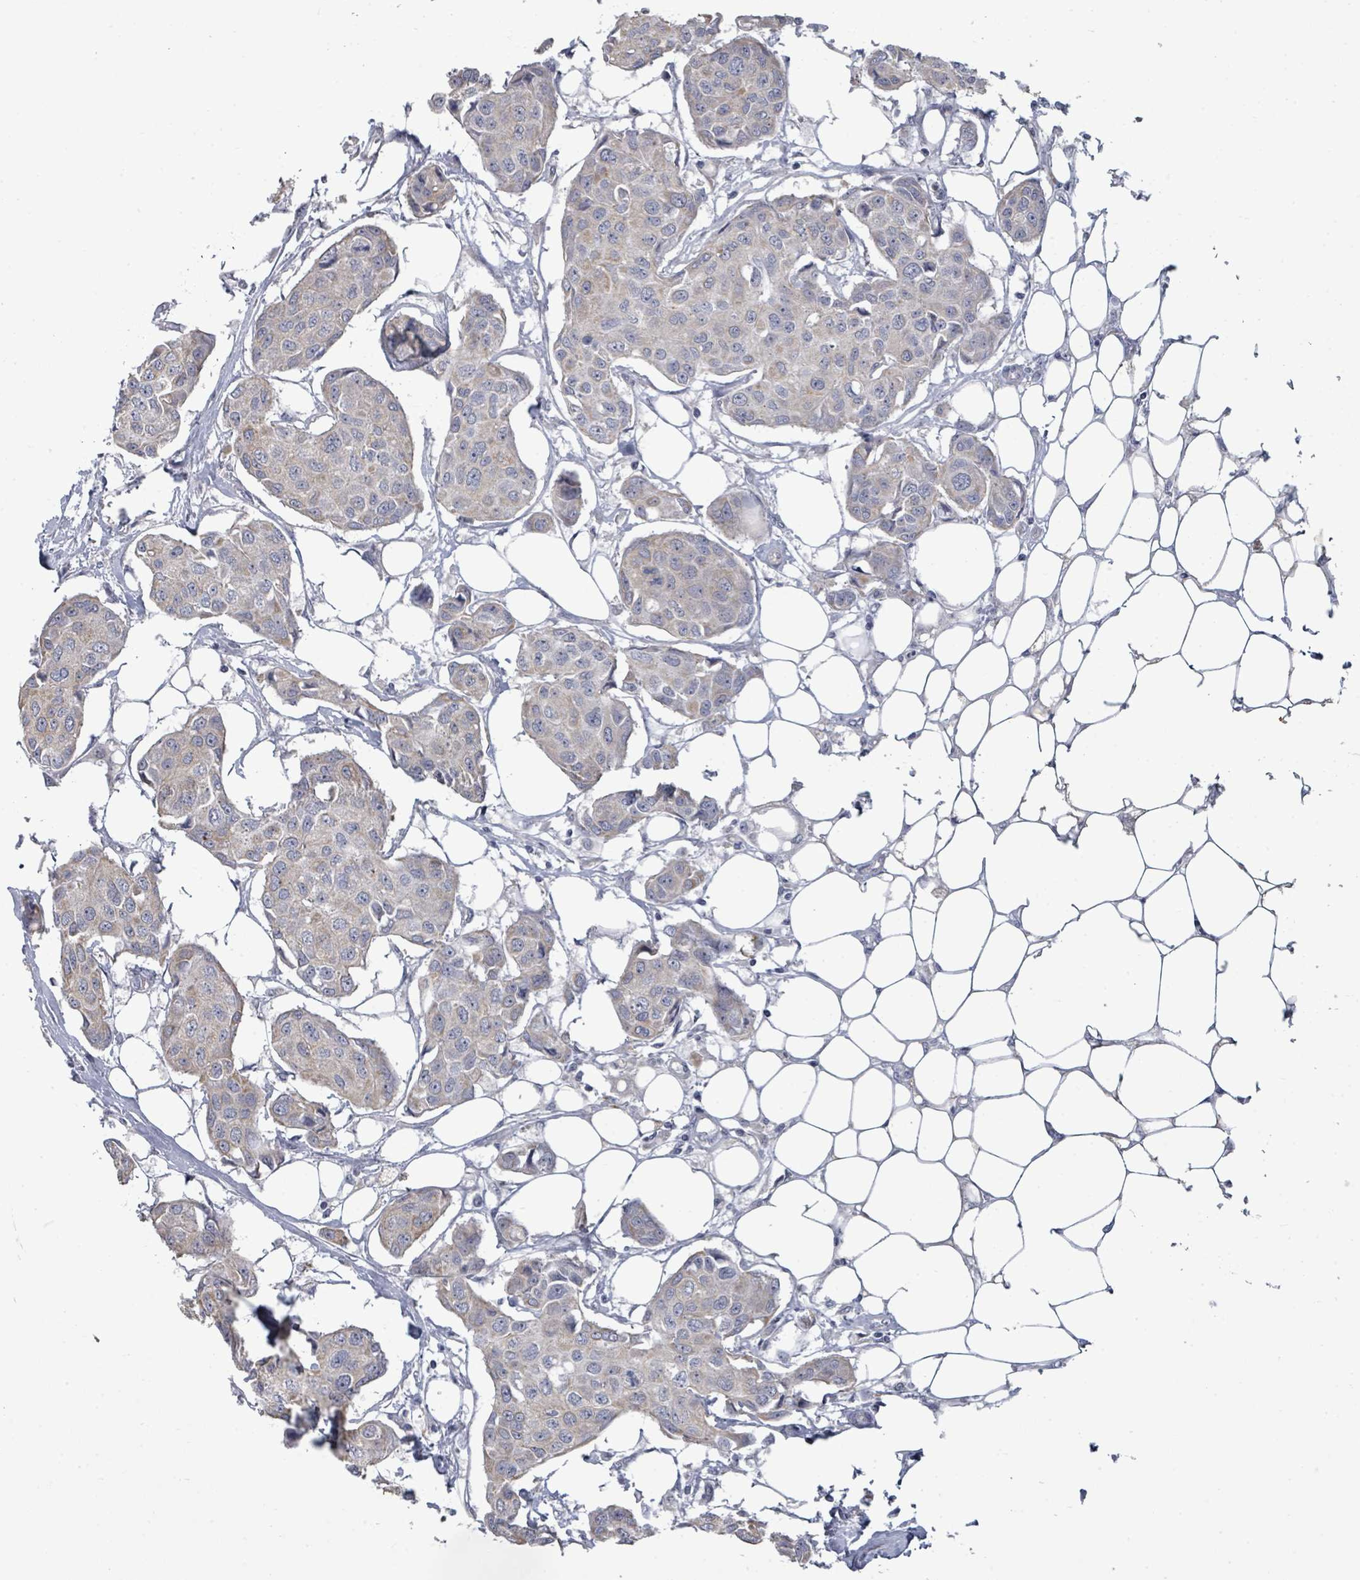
{"staining": {"intensity": "negative", "quantity": "none", "location": "none"}, "tissue": "breast cancer", "cell_type": "Tumor cells", "image_type": "cancer", "snomed": [{"axis": "morphology", "description": "Duct carcinoma"}, {"axis": "topography", "description": "Breast"}, {"axis": "topography", "description": "Lymph node"}], "caption": "Immunohistochemical staining of breast cancer displays no significant positivity in tumor cells.", "gene": "ASB12", "patient": {"sex": "female", "age": 80}}